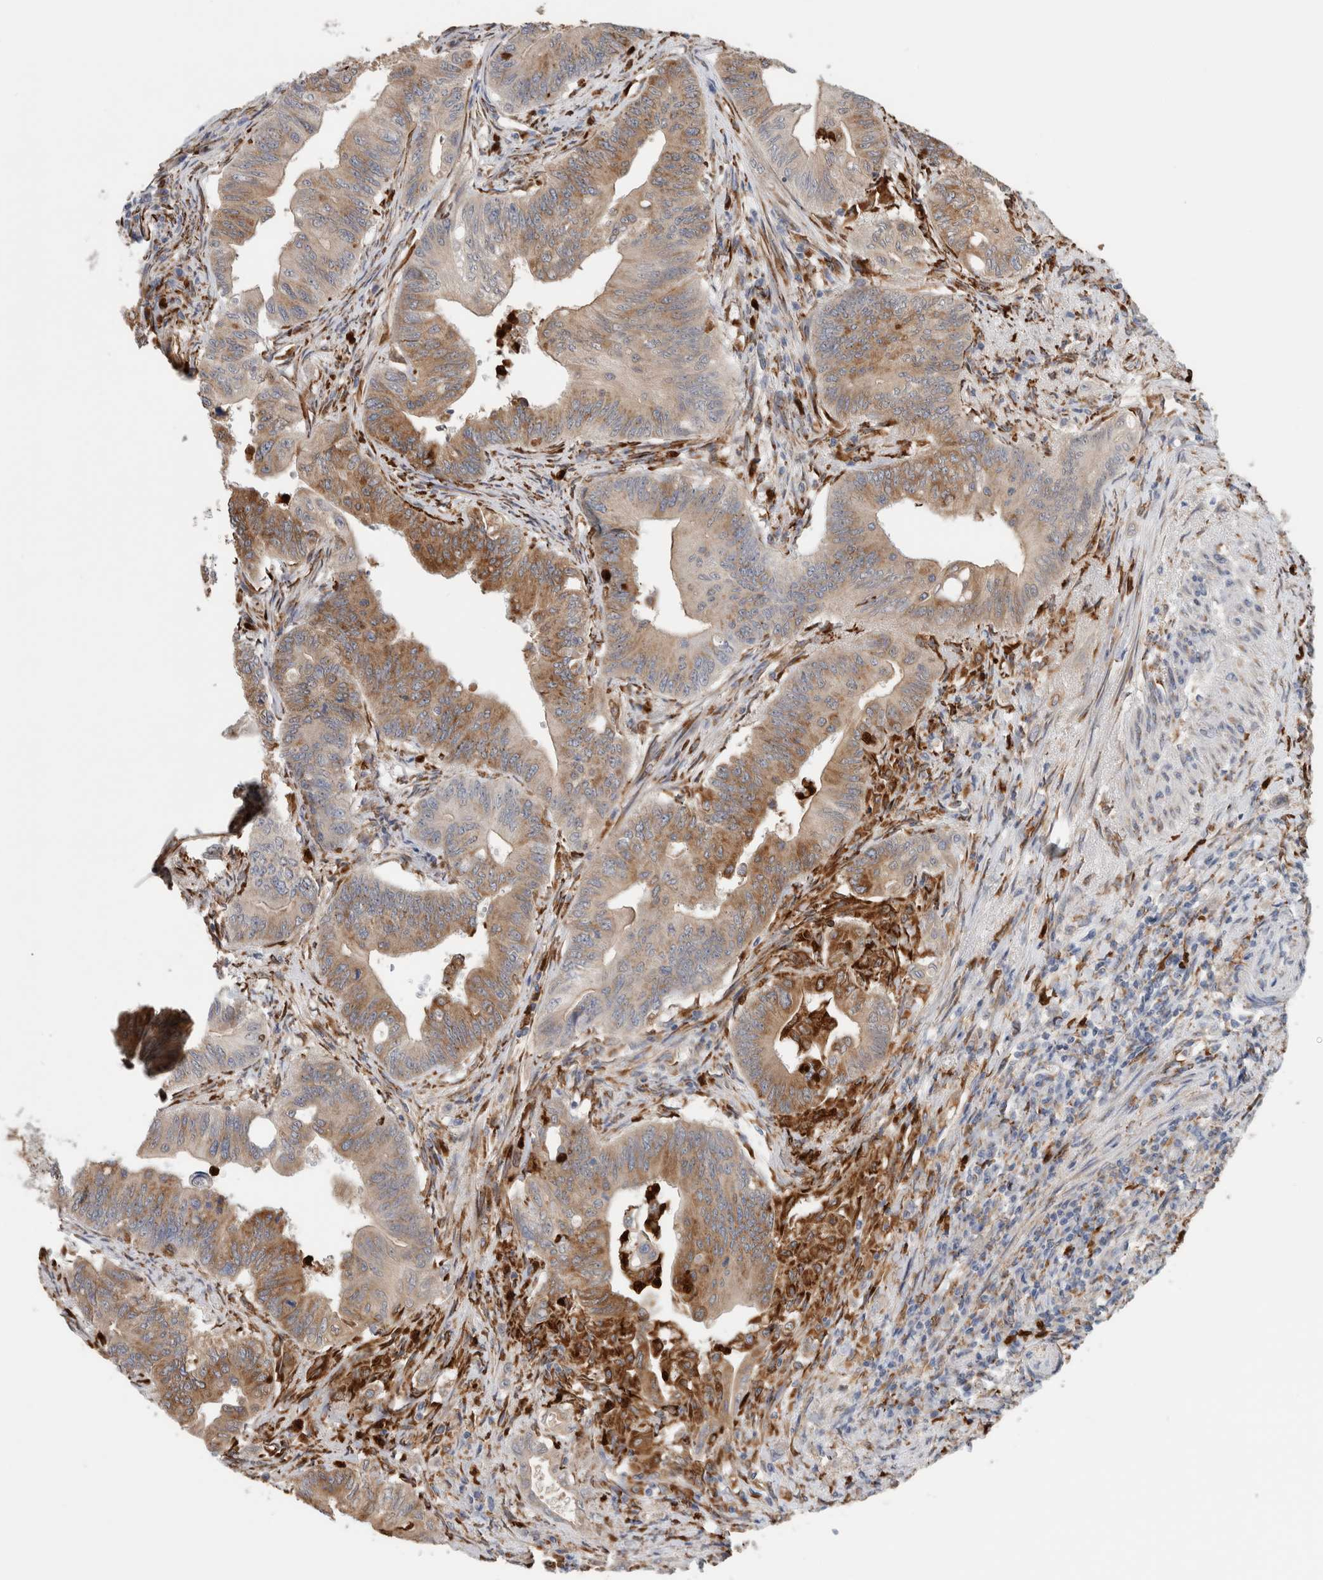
{"staining": {"intensity": "moderate", "quantity": ">75%", "location": "cytoplasmic/membranous"}, "tissue": "colorectal cancer", "cell_type": "Tumor cells", "image_type": "cancer", "snomed": [{"axis": "morphology", "description": "Adenoma, NOS"}, {"axis": "morphology", "description": "Adenocarcinoma, NOS"}, {"axis": "topography", "description": "Colon"}], "caption": "Immunohistochemical staining of human colorectal cancer (adenocarcinoma) exhibits medium levels of moderate cytoplasmic/membranous positivity in approximately >75% of tumor cells. (DAB = brown stain, brightfield microscopy at high magnification).", "gene": "P4HA1", "patient": {"sex": "male", "age": 79}}